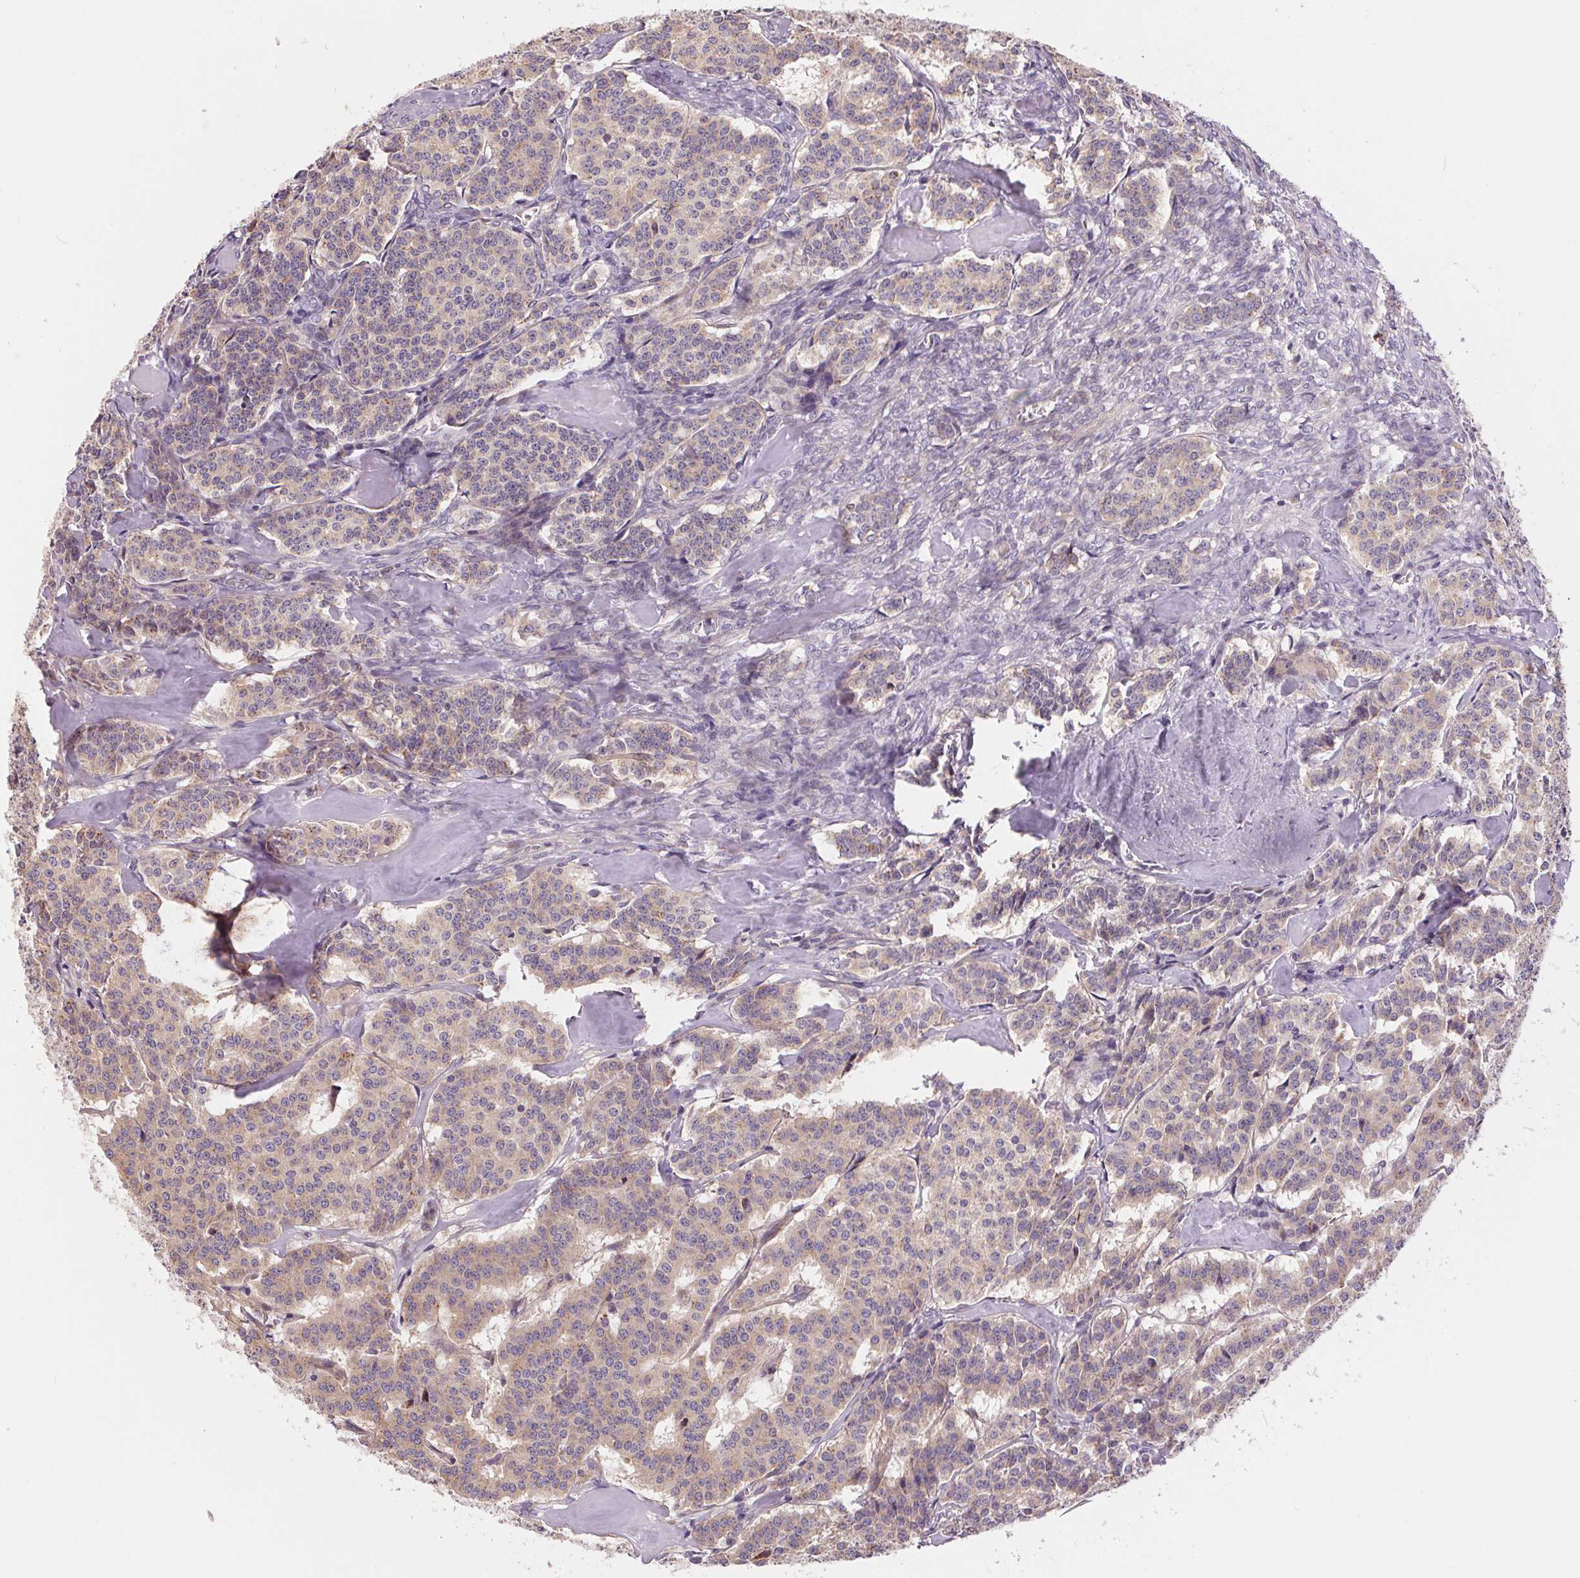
{"staining": {"intensity": "weak", "quantity": "25%-75%", "location": "cytoplasmic/membranous"}, "tissue": "carcinoid", "cell_type": "Tumor cells", "image_type": "cancer", "snomed": [{"axis": "morphology", "description": "Carcinoid, malignant, NOS"}, {"axis": "topography", "description": "Lung"}], "caption": "About 25%-75% of tumor cells in human carcinoid reveal weak cytoplasmic/membranous protein positivity as visualized by brown immunohistochemical staining.", "gene": "UNC13B", "patient": {"sex": "female", "age": 46}}